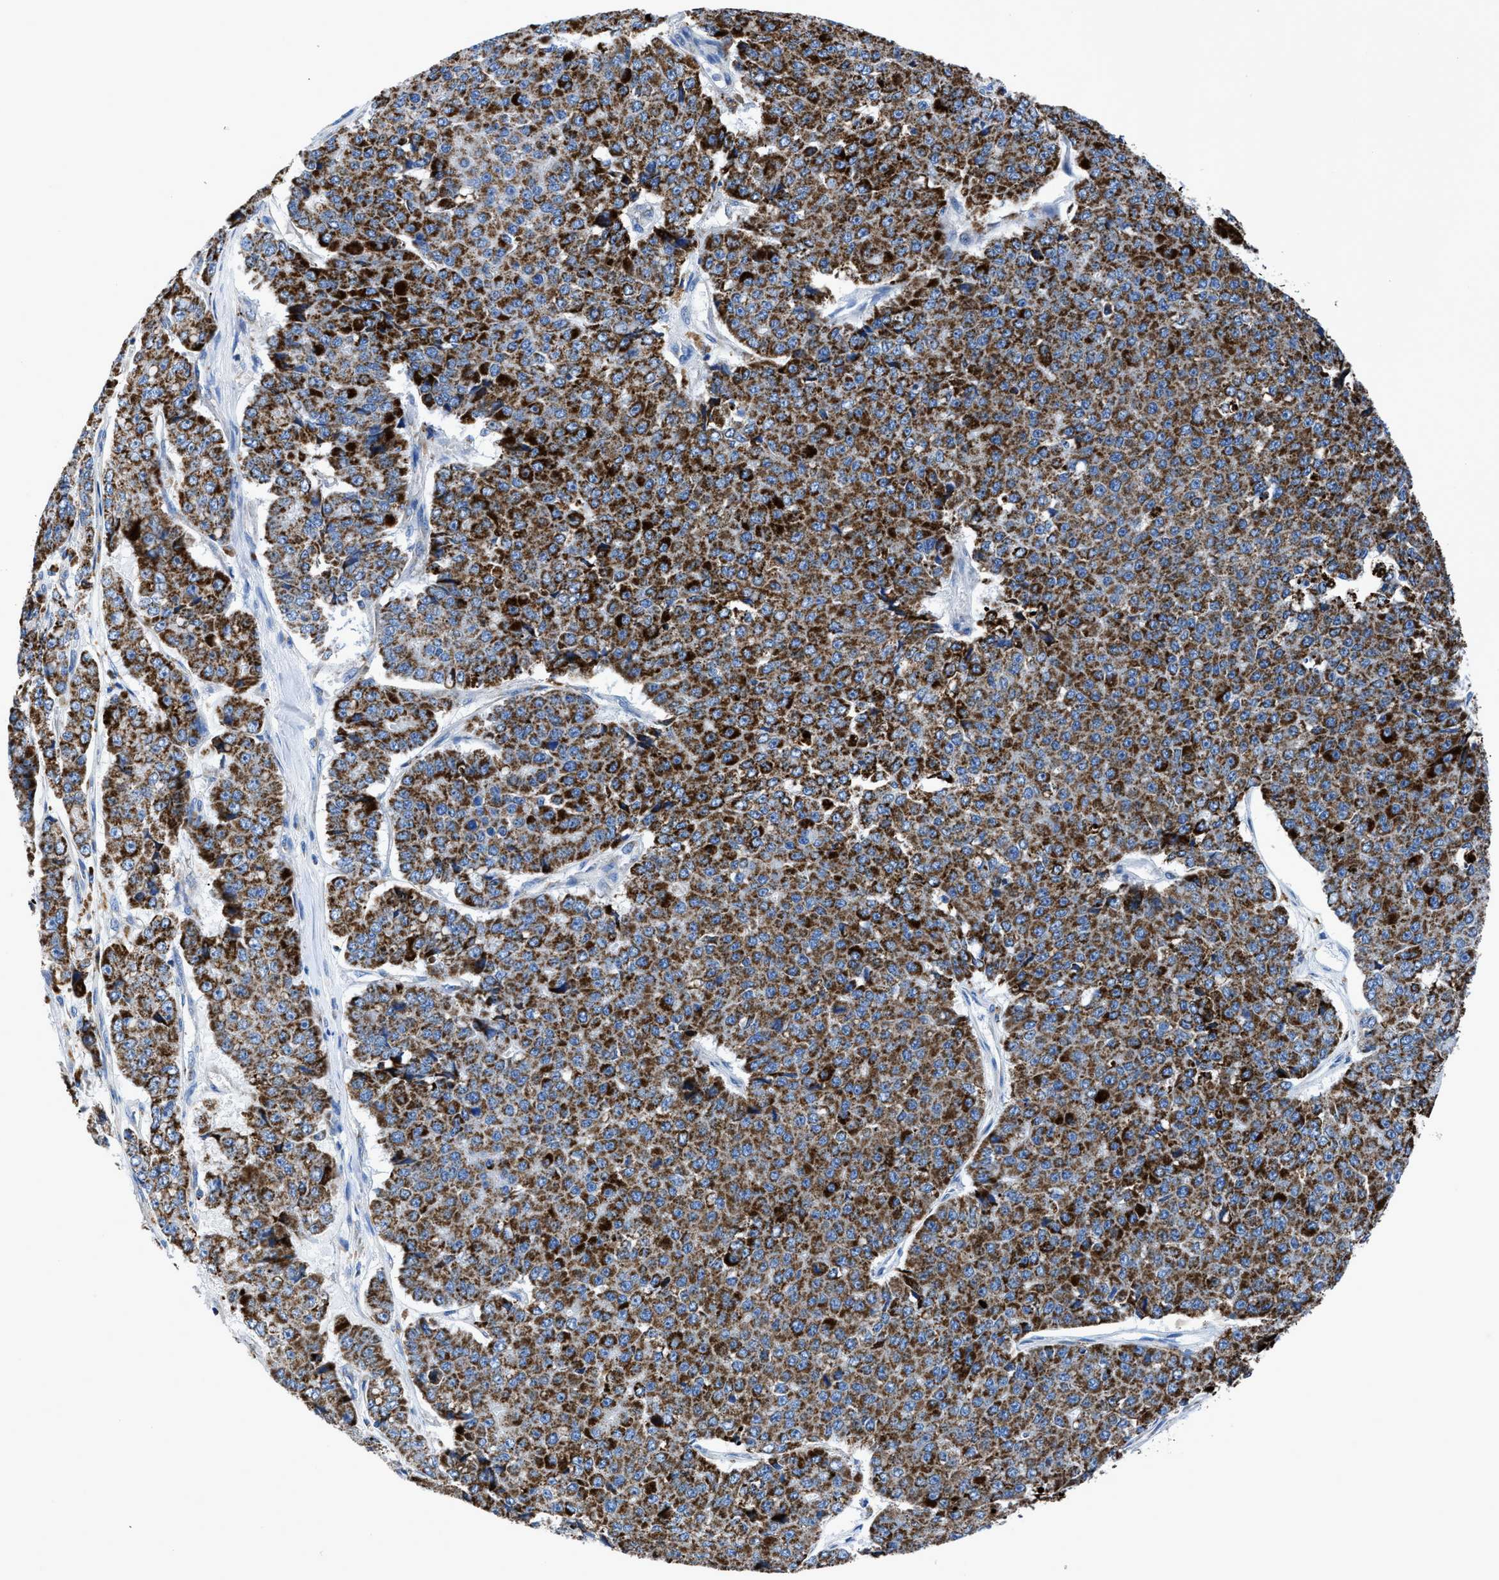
{"staining": {"intensity": "strong", "quantity": ">75%", "location": "cytoplasmic/membranous"}, "tissue": "pancreatic cancer", "cell_type": "Tumor cells", "image_type": "cancer", "snomed": [{"axis": "morphology", "description": "Adenocarcinoma, NOS"}, {"axis": "topography", "description": "Pancreas"}], "caption": "IHC of pancreatic cancer (adenocarcinoma) reveals high levels of strong cytoplasmic/membranous positivity in approximately >75% of tumor cells.", "gene": "ZDHHC3", "patient": {"sex": "male", "age": 50}}